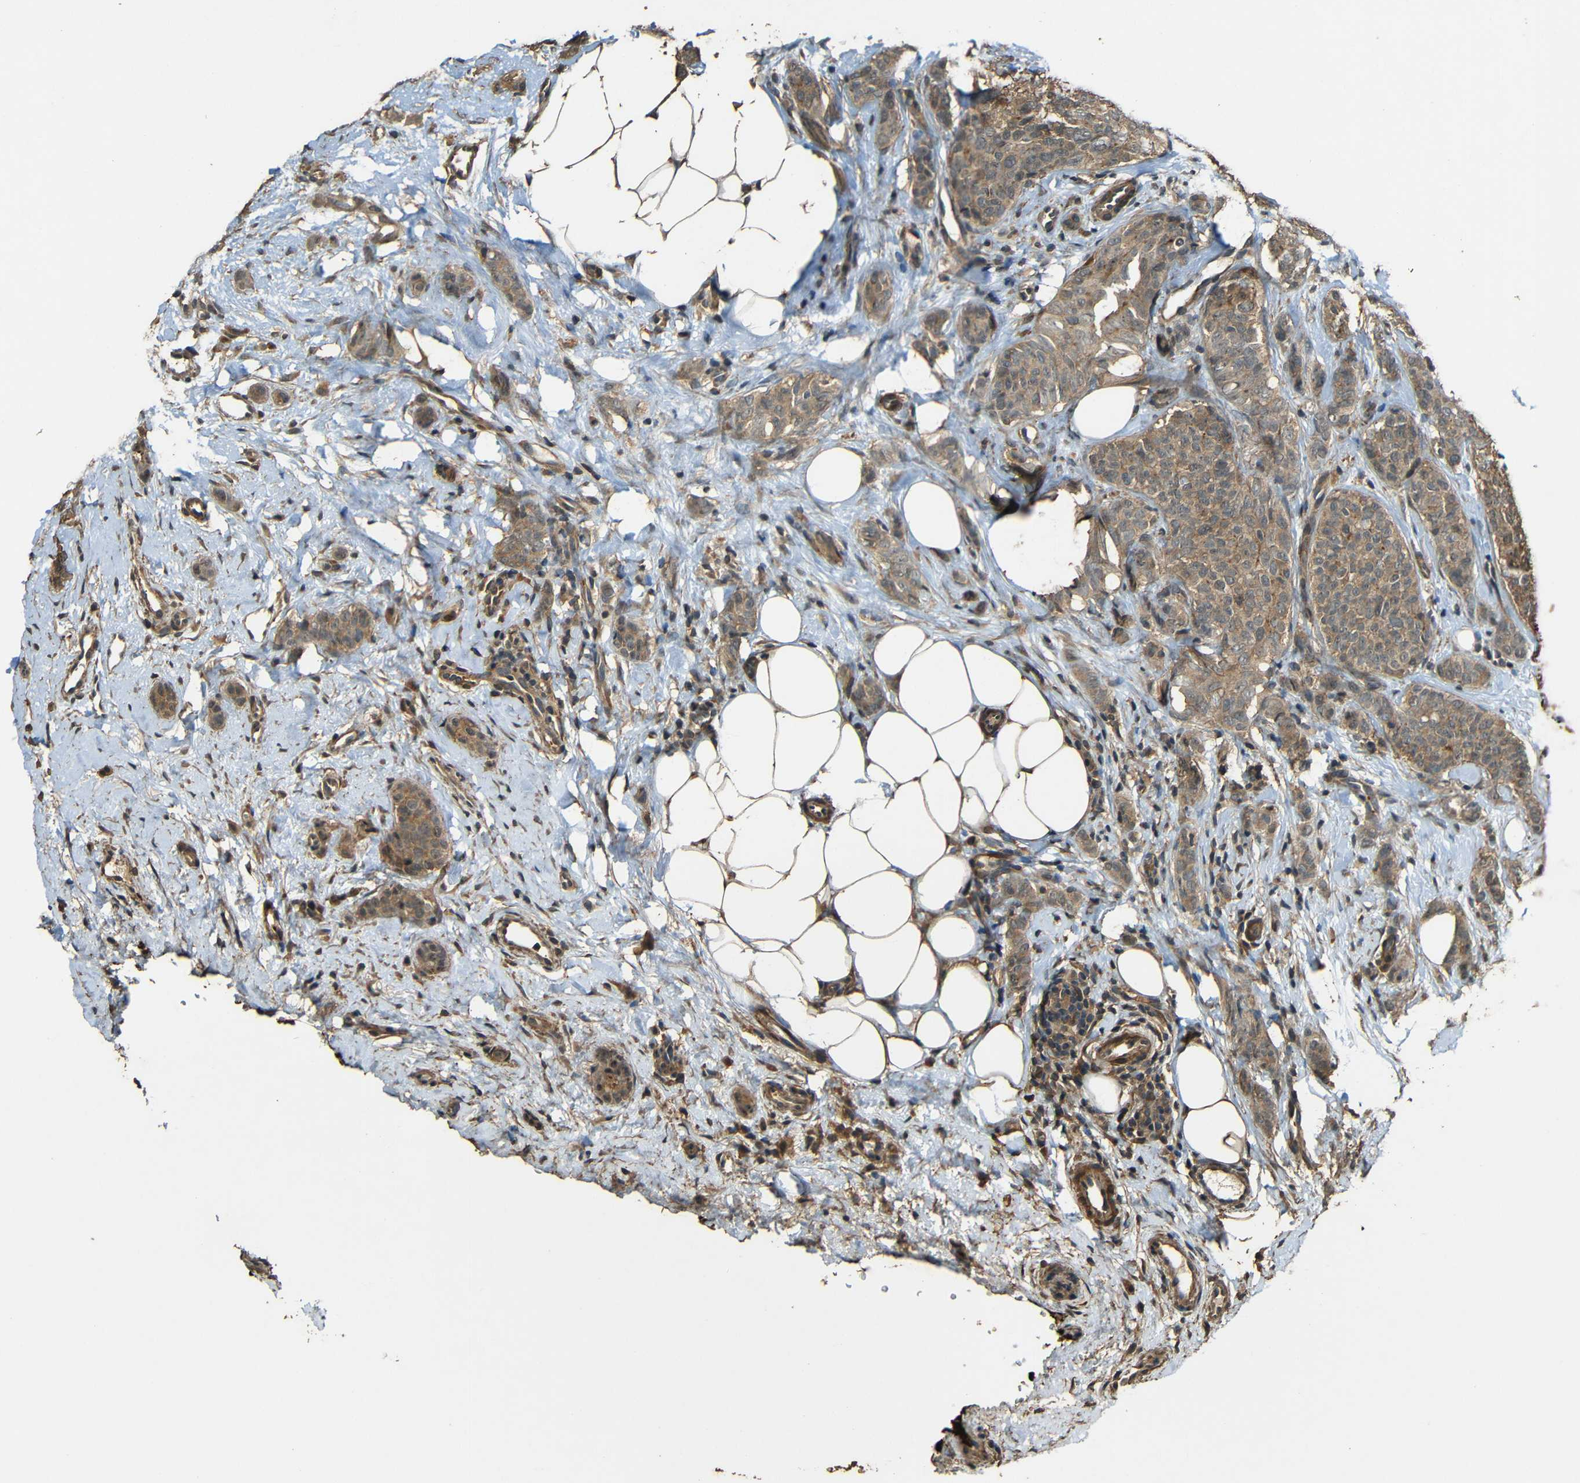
{"staining": {"intensity": "moderate", "quantity": ">75%", "location": "cytoplasmic/membranous"}, "tissue": "breast cancer", "cell_type": "Tumor cells", "image_type": "cancer", "snomed": [{"axis": "morphology", "description": "Lobular carcinoma"}, {"axis": "topography", "description": "Skin"}, {"axis": "topography", "description": "Breast"}], "caption": "This histopathology image displays breast cancer stained with immunohistochemistry (IHC) to label a protein in brown. The cytoplasmic/membranous of tumor cells show moderate positivity for the protein. Nuclei are counter-stained blue.", "gene": "PDE5A", "patient": {"sex": "female", "age": 46}}